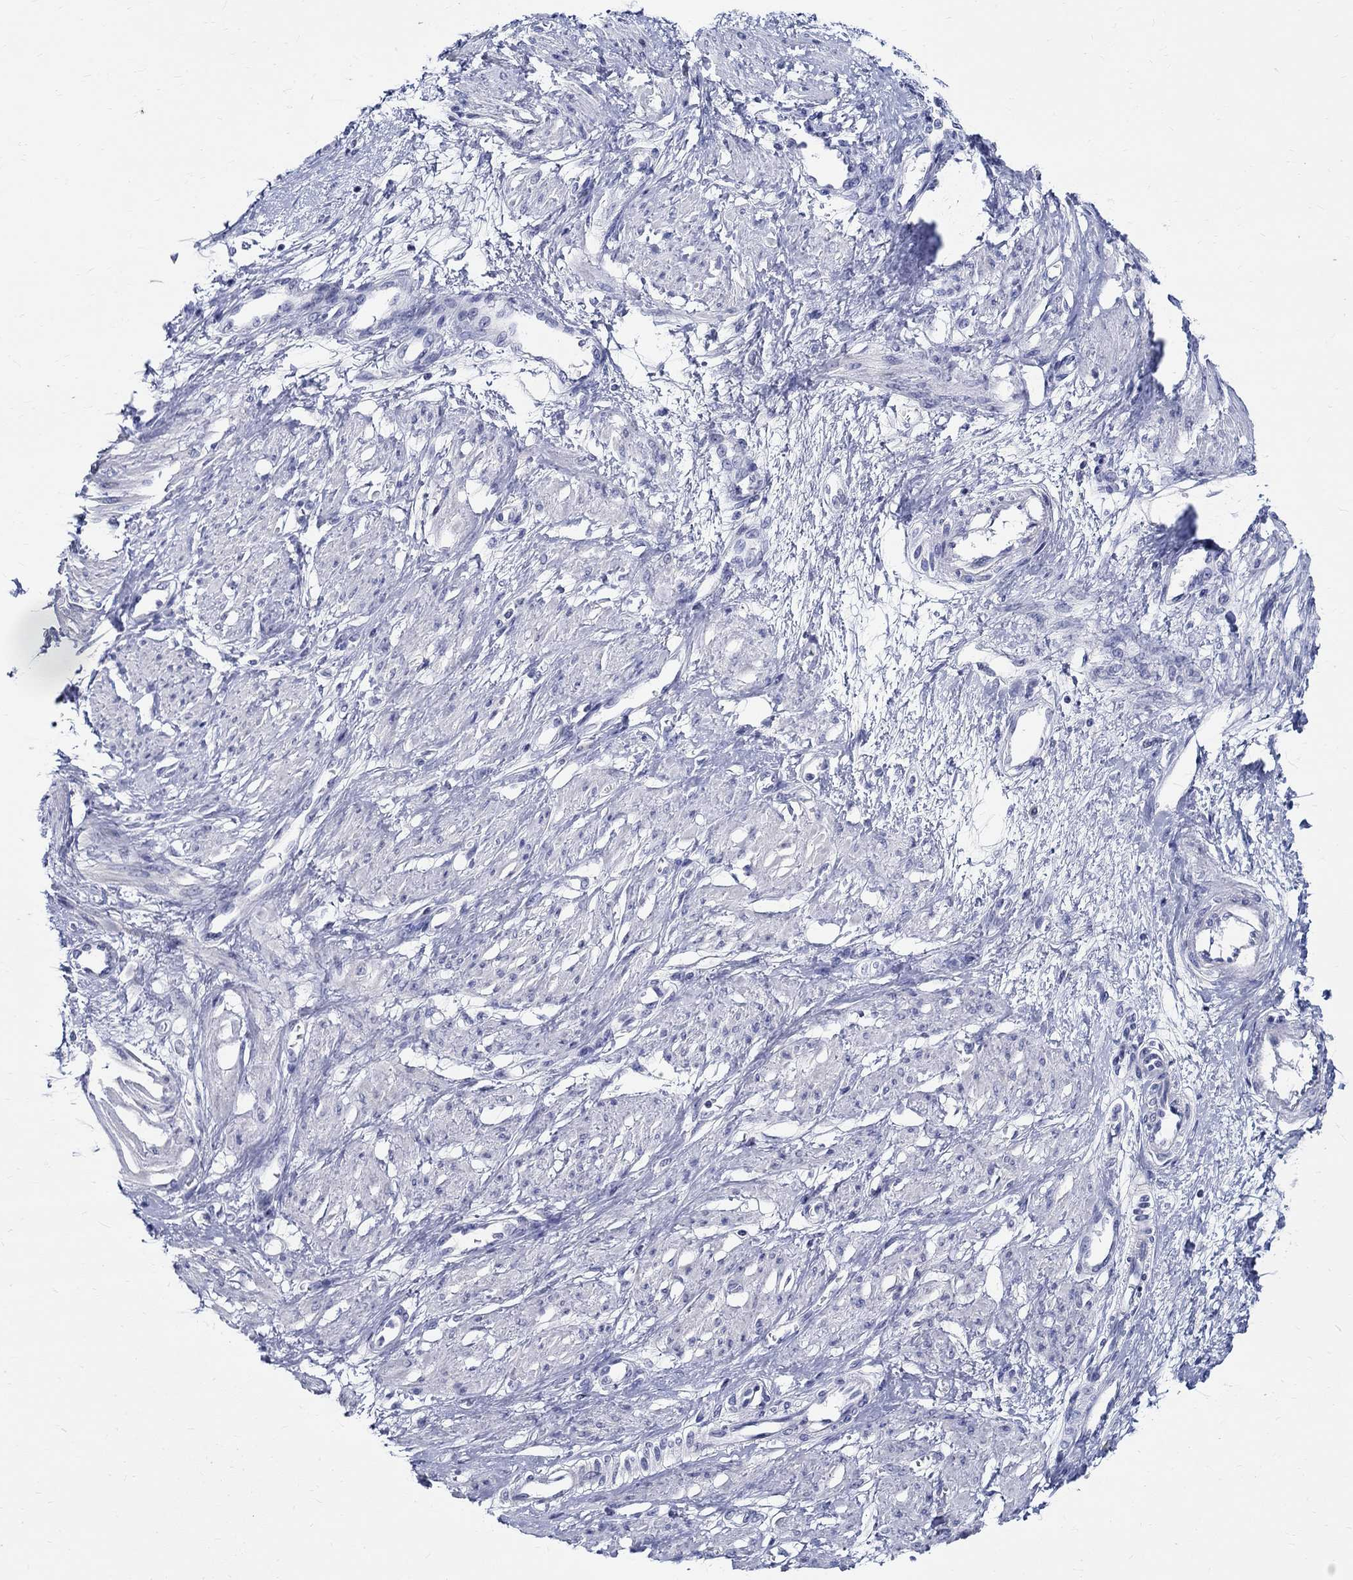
{"staining": {"intensity": "negative", "quantity": "none", "location": "none"}, "tissue": "smooth muscle", "cell_type": "Smooth muscle cells", "image_type": "normal", "snomed": [{"axis": "morphology", "description": "Normal tissue, NOS"}, {"axis": "topography", "description": "Smooth muscle"}, {"axis": "topography", "description": "Uterus"}], "caption": "Immunohistochemistry of normal smooth muscle reveals no positivity in smooth muscle cells. (DAB (3,3'-diaminobenzidine) IHC visualized using brightfield microscopy, high magnification).", "gene": "CETN1", "patient": {"sex": "female", "age": 39}}